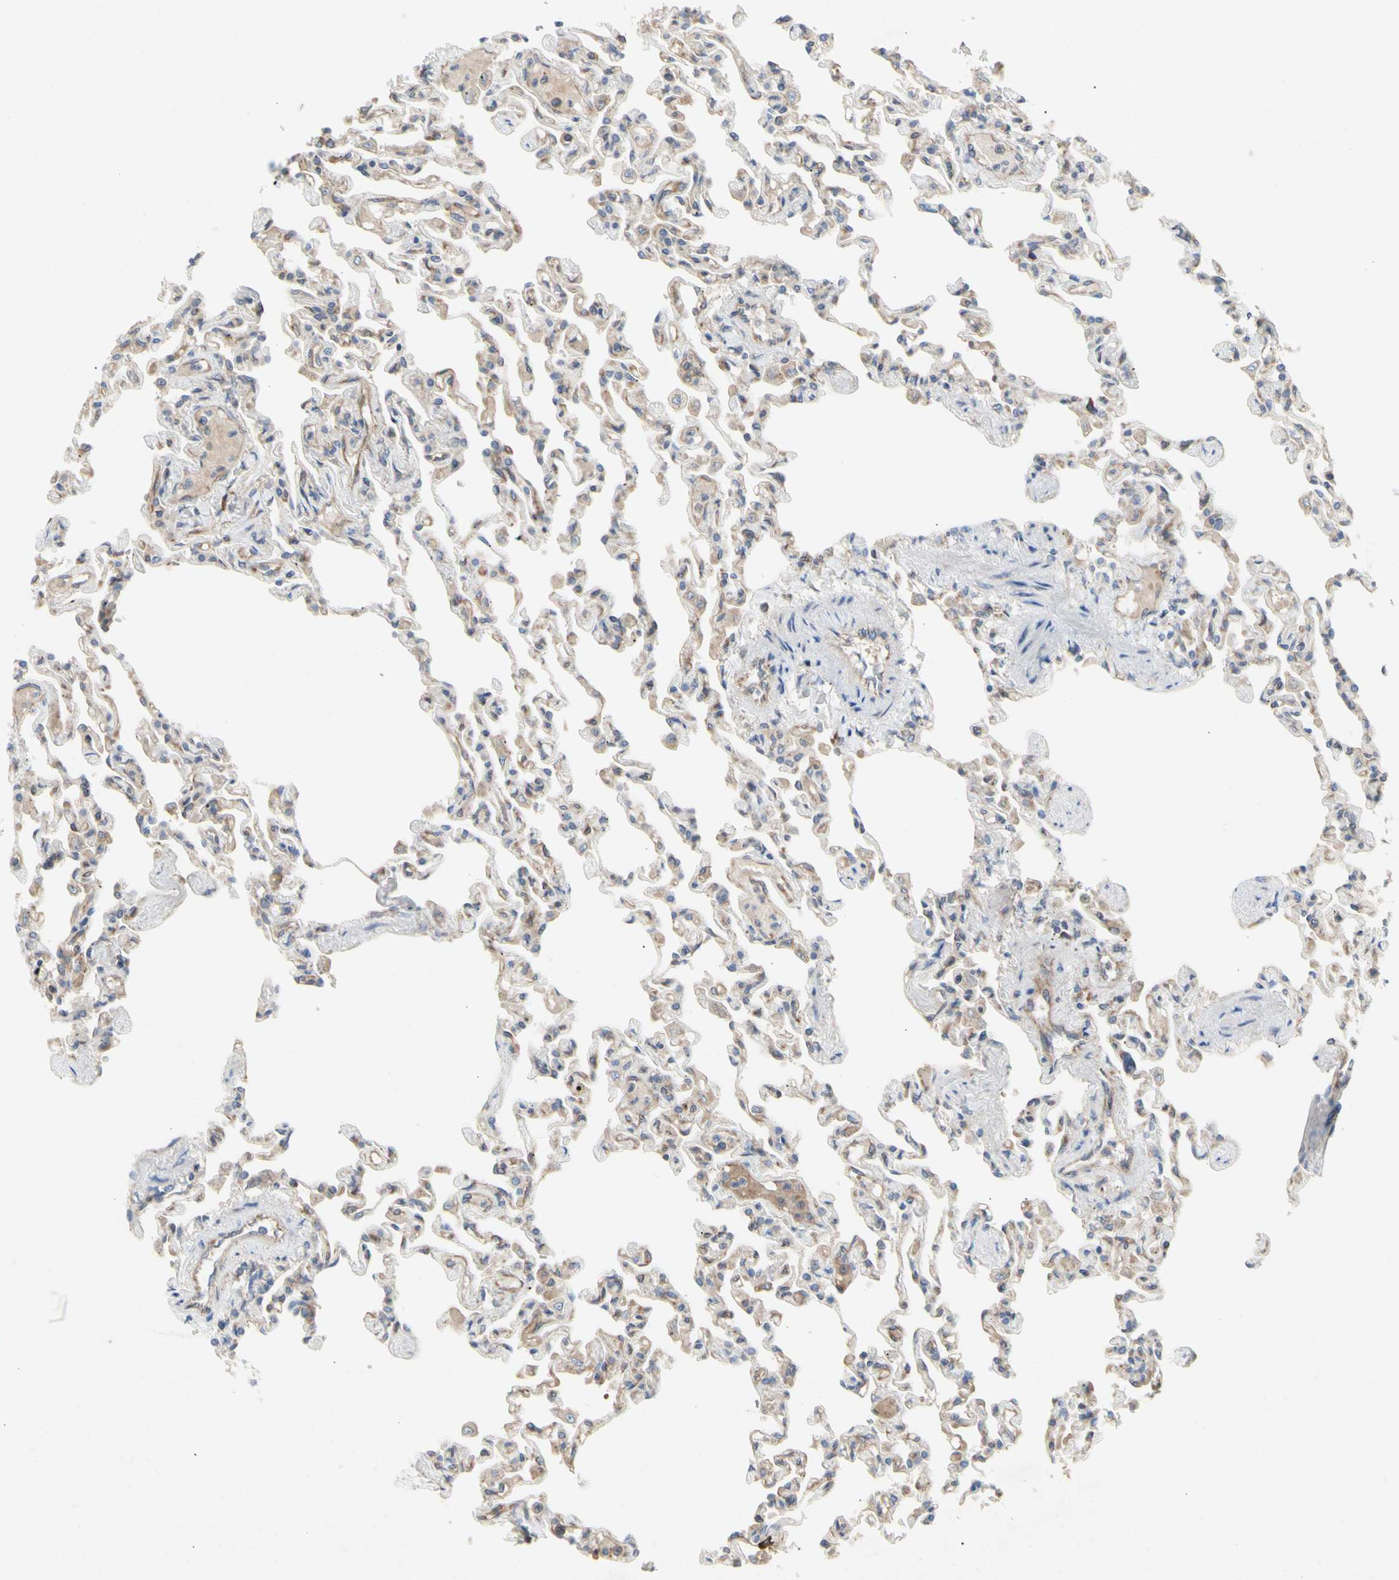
{"staining": {"intensity": "moderate", "quantity": "25%-75%", "location": "cytoplasmic/membranous"}, "tissue": "lung", "cell_type": "Alveolar cells", "image_type": "normal", "snomed": [{"axis": "morphology", "description": "Normal tissue, NOS"}, {"axis": "topography", "description": "Lung"}], "caption": "This micrograph reveals unremarkable lung stained with IHC to label a protein in brown. The cytoplasmic/membranous of alveolar cells show moderate positivity for the protein. Nuclei are counter-stained blue.", "gene": "KLC1", "patient": {"sex": "male", "age": 21}}